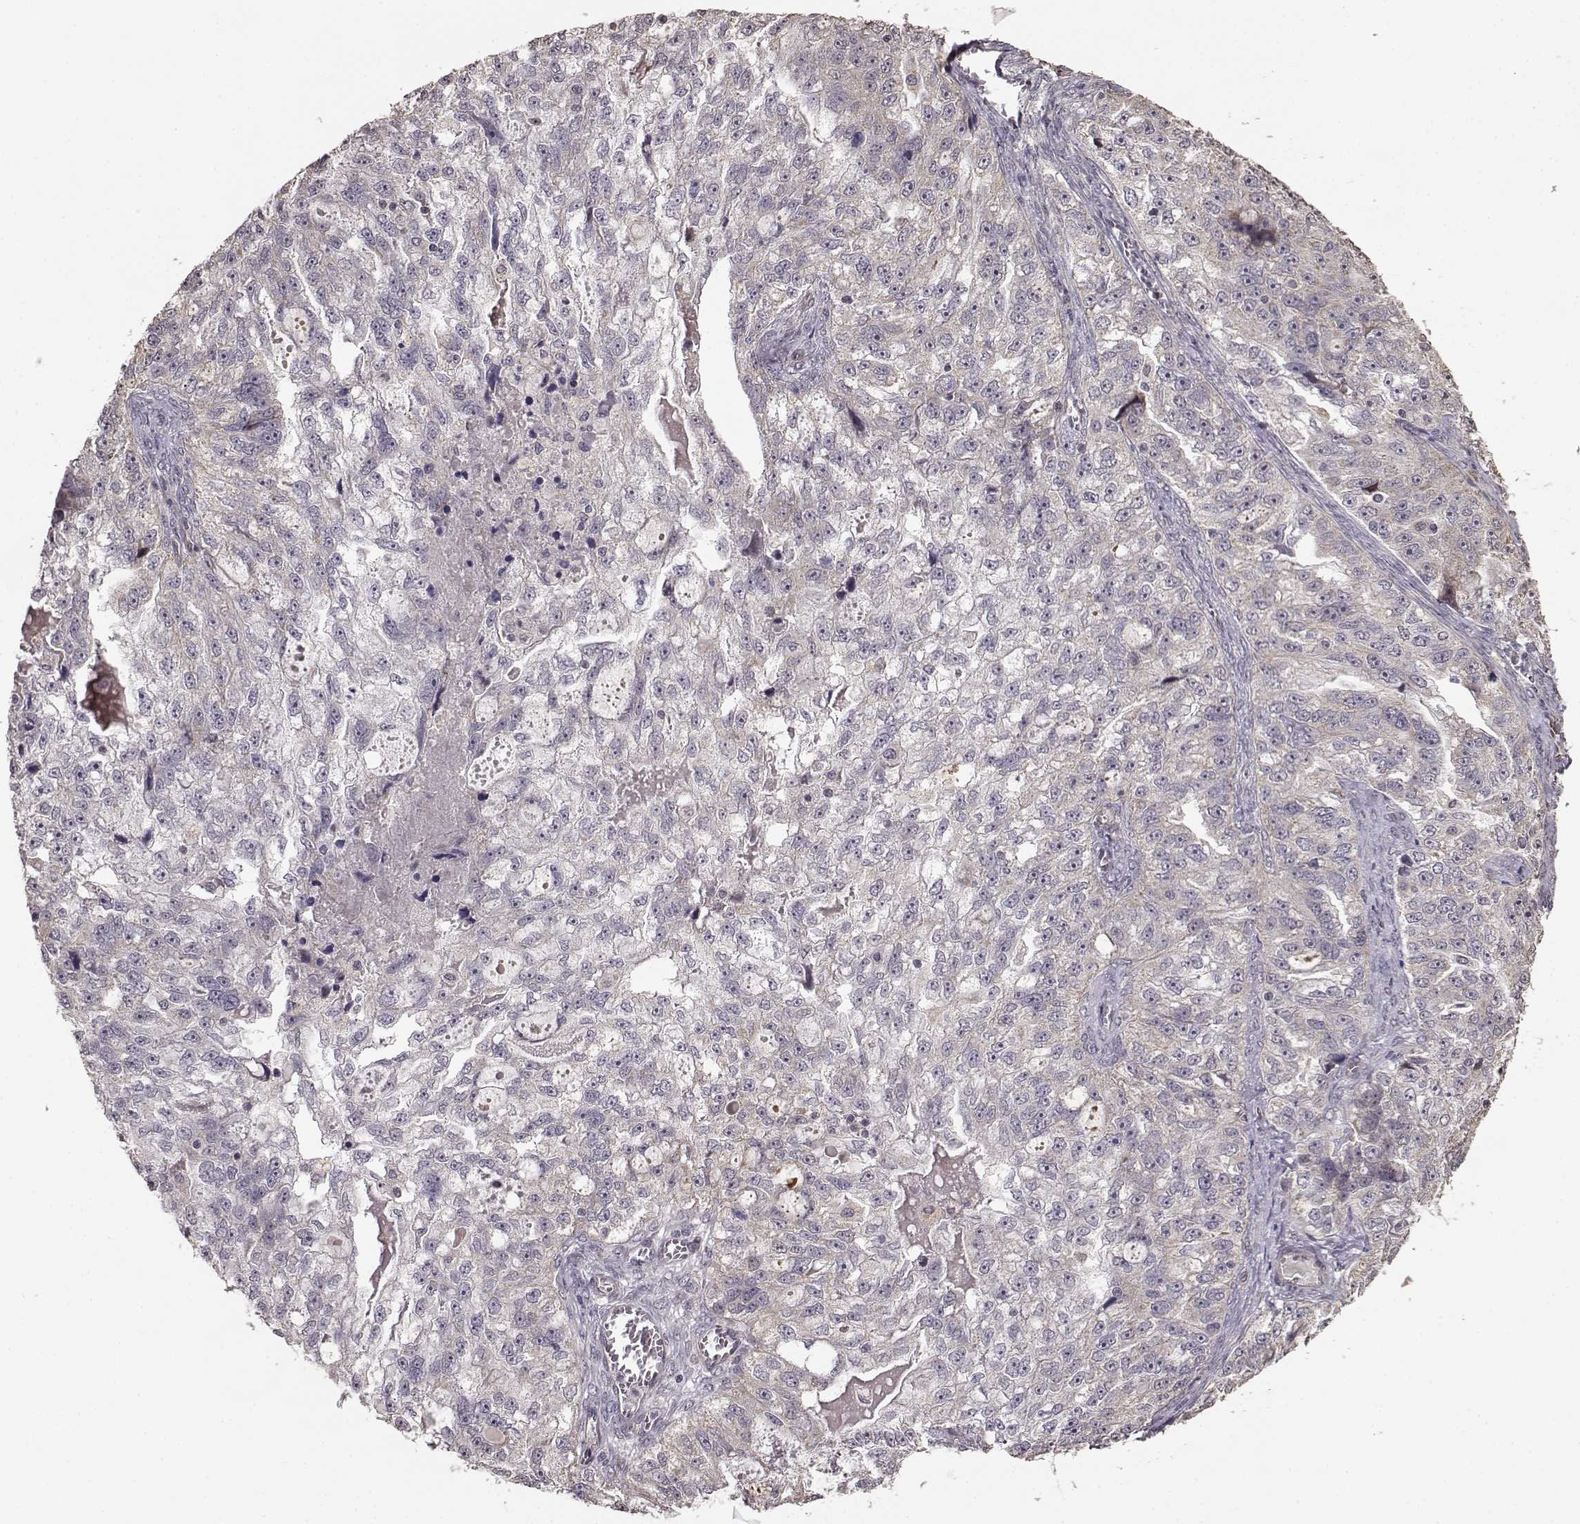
{"staining": {"intensity": "negative", "quantity": "none", "location": "none"}, "tissue": "ovarian cancer", "cell_type": "Tumor cells", "image_type": "cancer", "snomed": [{"axis": "morphology", "description": "Cystadenocarcinoma, serous, NOS"}, {"axis": "topography", "description": "Ovary"}], "caption": "Immunohistochemical staining of human ovarian cancer (serous cystadenocarcinoma) shows no significant staining in tumor cells.", "gene": "BACH2", "patient": {"sex": "female", "age": 51}}